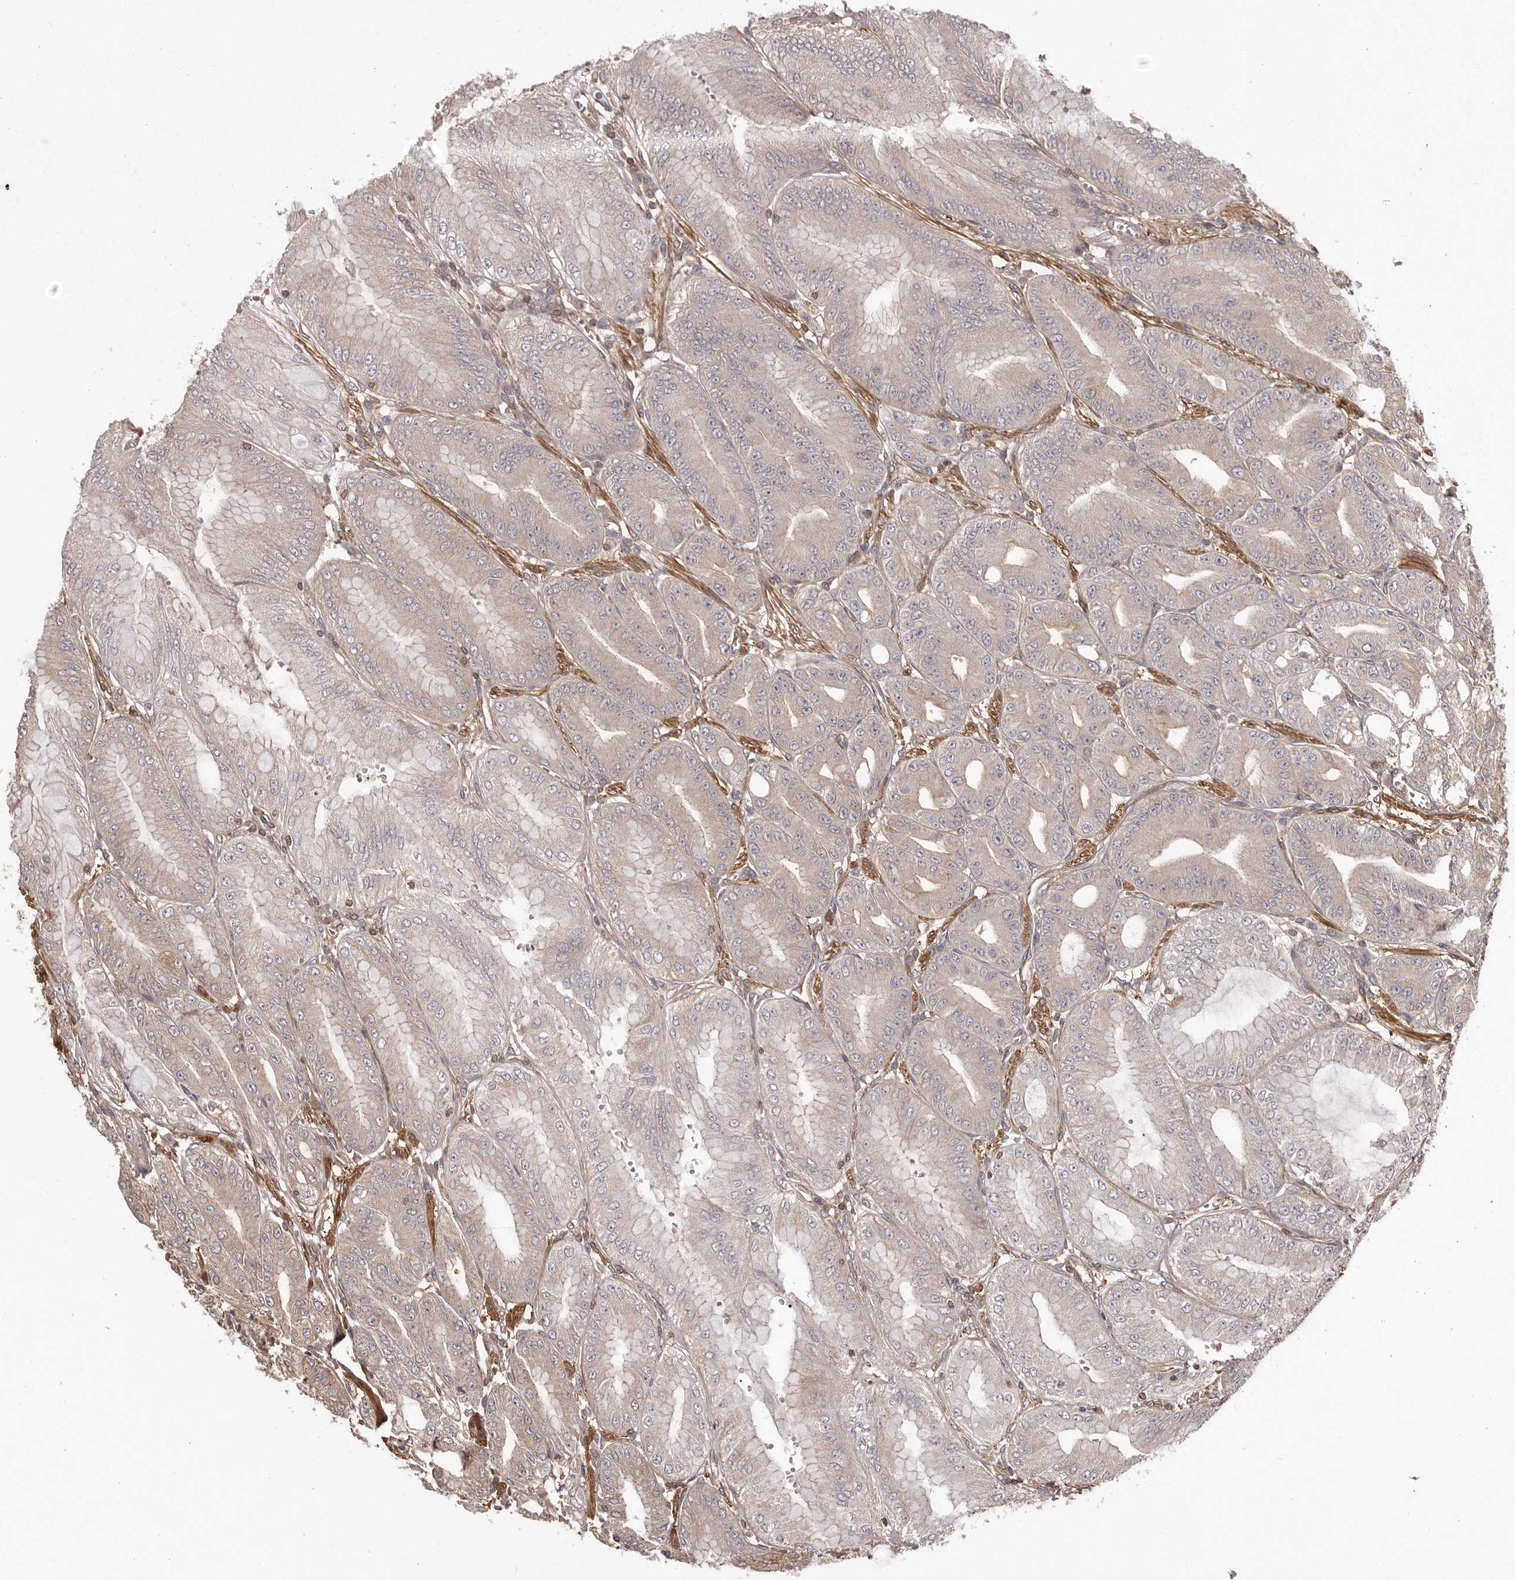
{"staining": {"intensity": "weak", "quantity": ">75%", "location": "cytoplasmic/membranous"}, "tissue": "stomach", "cell_type": "Glandular cells", "image_type": "normal", "snomed": [{"axis": "morphology", "description": "Normal tissue, NOS"}, {"axis": "topography", "description": "Stomach, lower"}], "caption": "This is a photomicrograph of immunohistochemistry staining of normal stomach, which shows weak expression in the cytoplasmic/membranous of glandular cells.", "gene": "NFKBIA", "patient": {"sex": "male", "age": 71}}